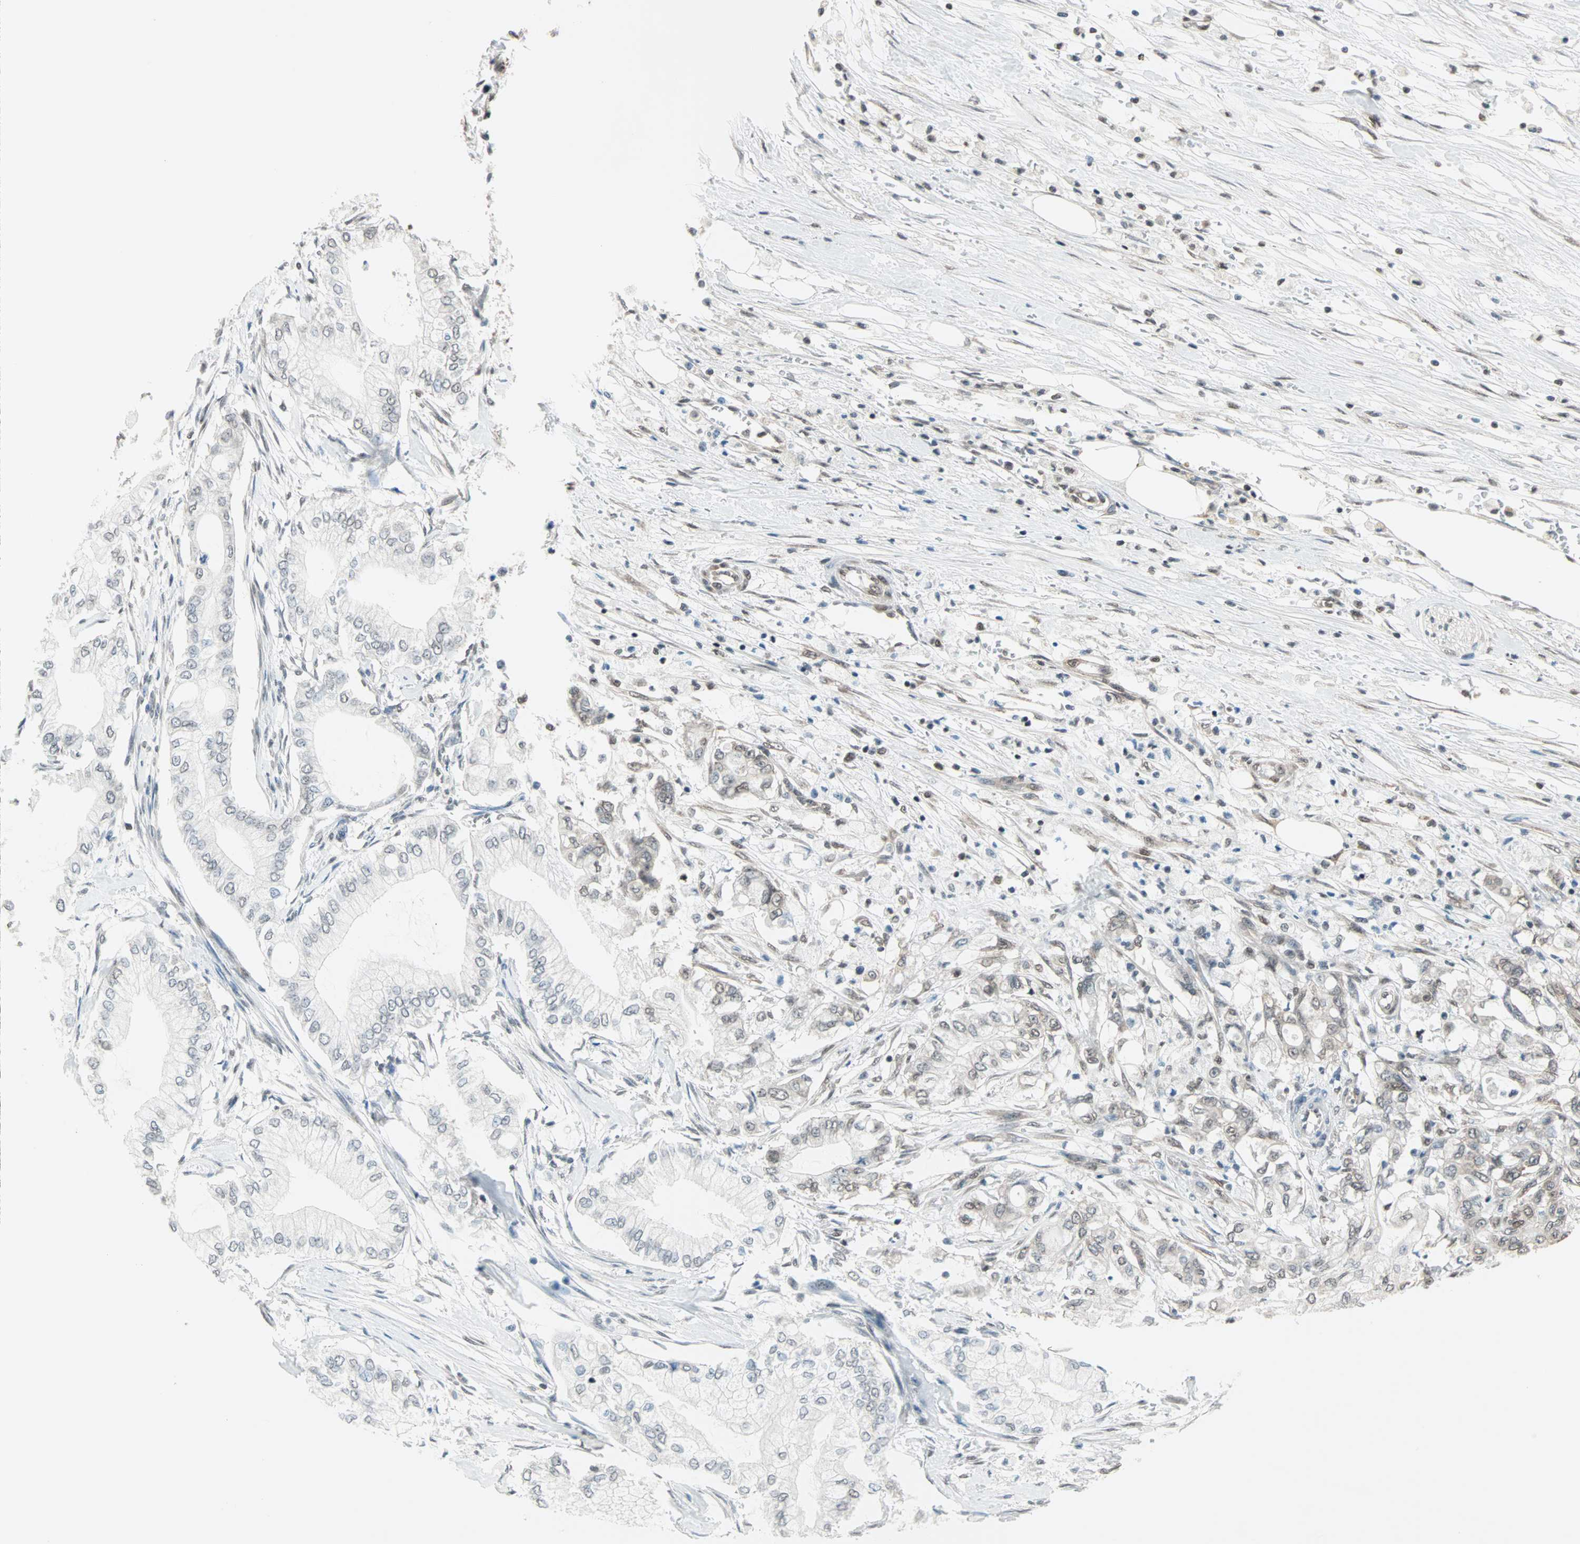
{"staining": {"intensity": "negative", "quantity": "none", "location": "none"}, "tissue": "pancreatic cancer", "cell_type": "Tumor cells", "image_type": "cancer", "snomed": [{"axis": "morphology", "description": "Adenocarcinoma, NOS"}, {"axis": "topography", "description": "Pancreas"}], "caption": "Pancreatic cancer (adenocarcinoma) was stained to show a protein in brown. There is no significant expression in tumor cells.", "gene": "DAZAP1", "patient": {"sex": "male", "age": 70}}